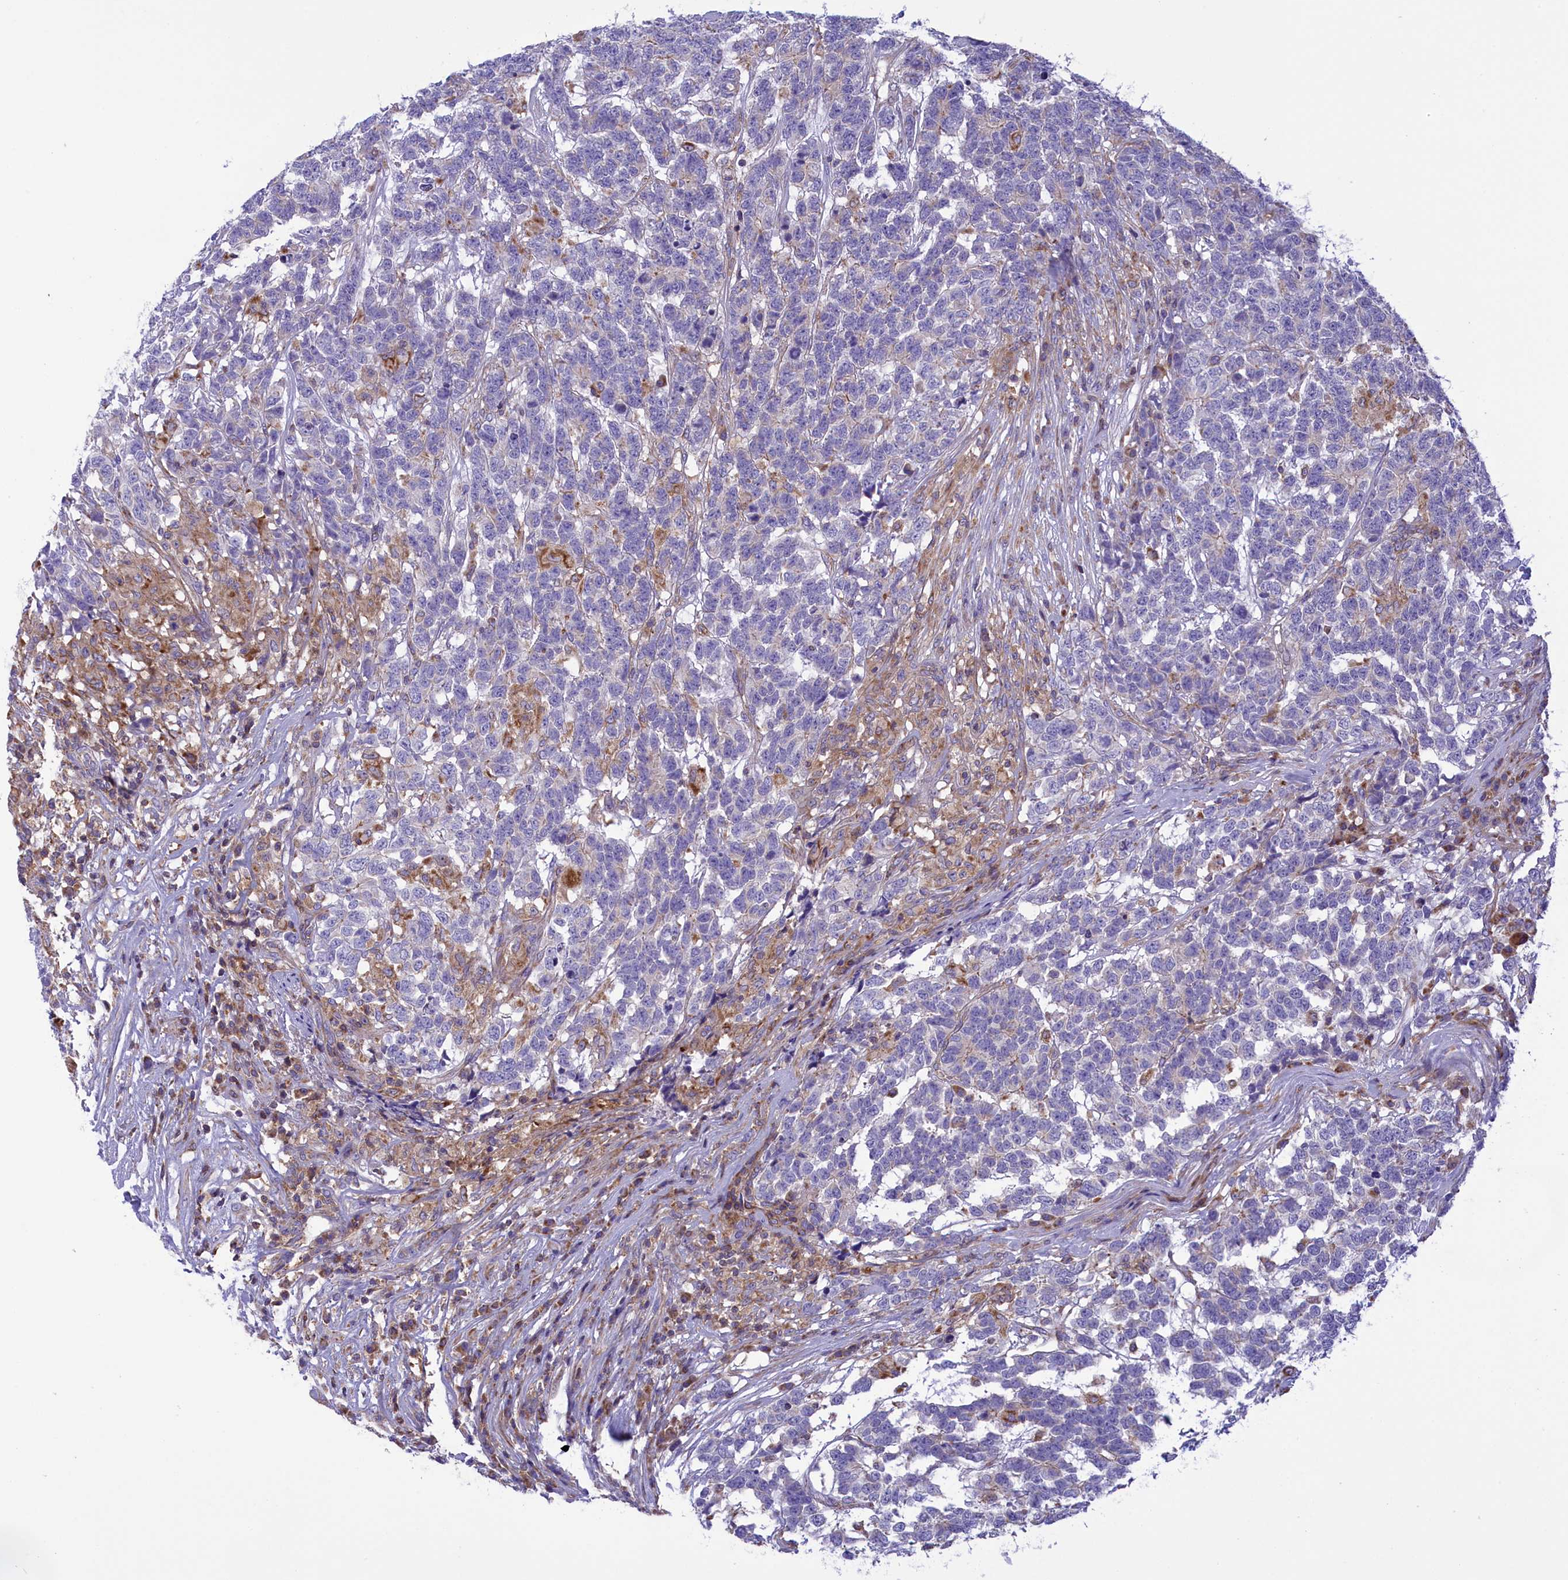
{"staining": {"intensity": "negative", "quantity": "none", "location": "none"}, "tissue": "testis cancer", "cell_type": "Tumor cells", "image_type": "cancer", "snomed": [{"axis": "morphology", "description": "Carcinoma, Embryonal, NOS"}, {"axis": "topography", "description": "Testis"}], "caption": "A micrograph of human testis embryonal carcinoma is negative for staining in tumor cells.", "gene": "CORO7-PAM16", "patient": {"sex": "male", "age": 26}}